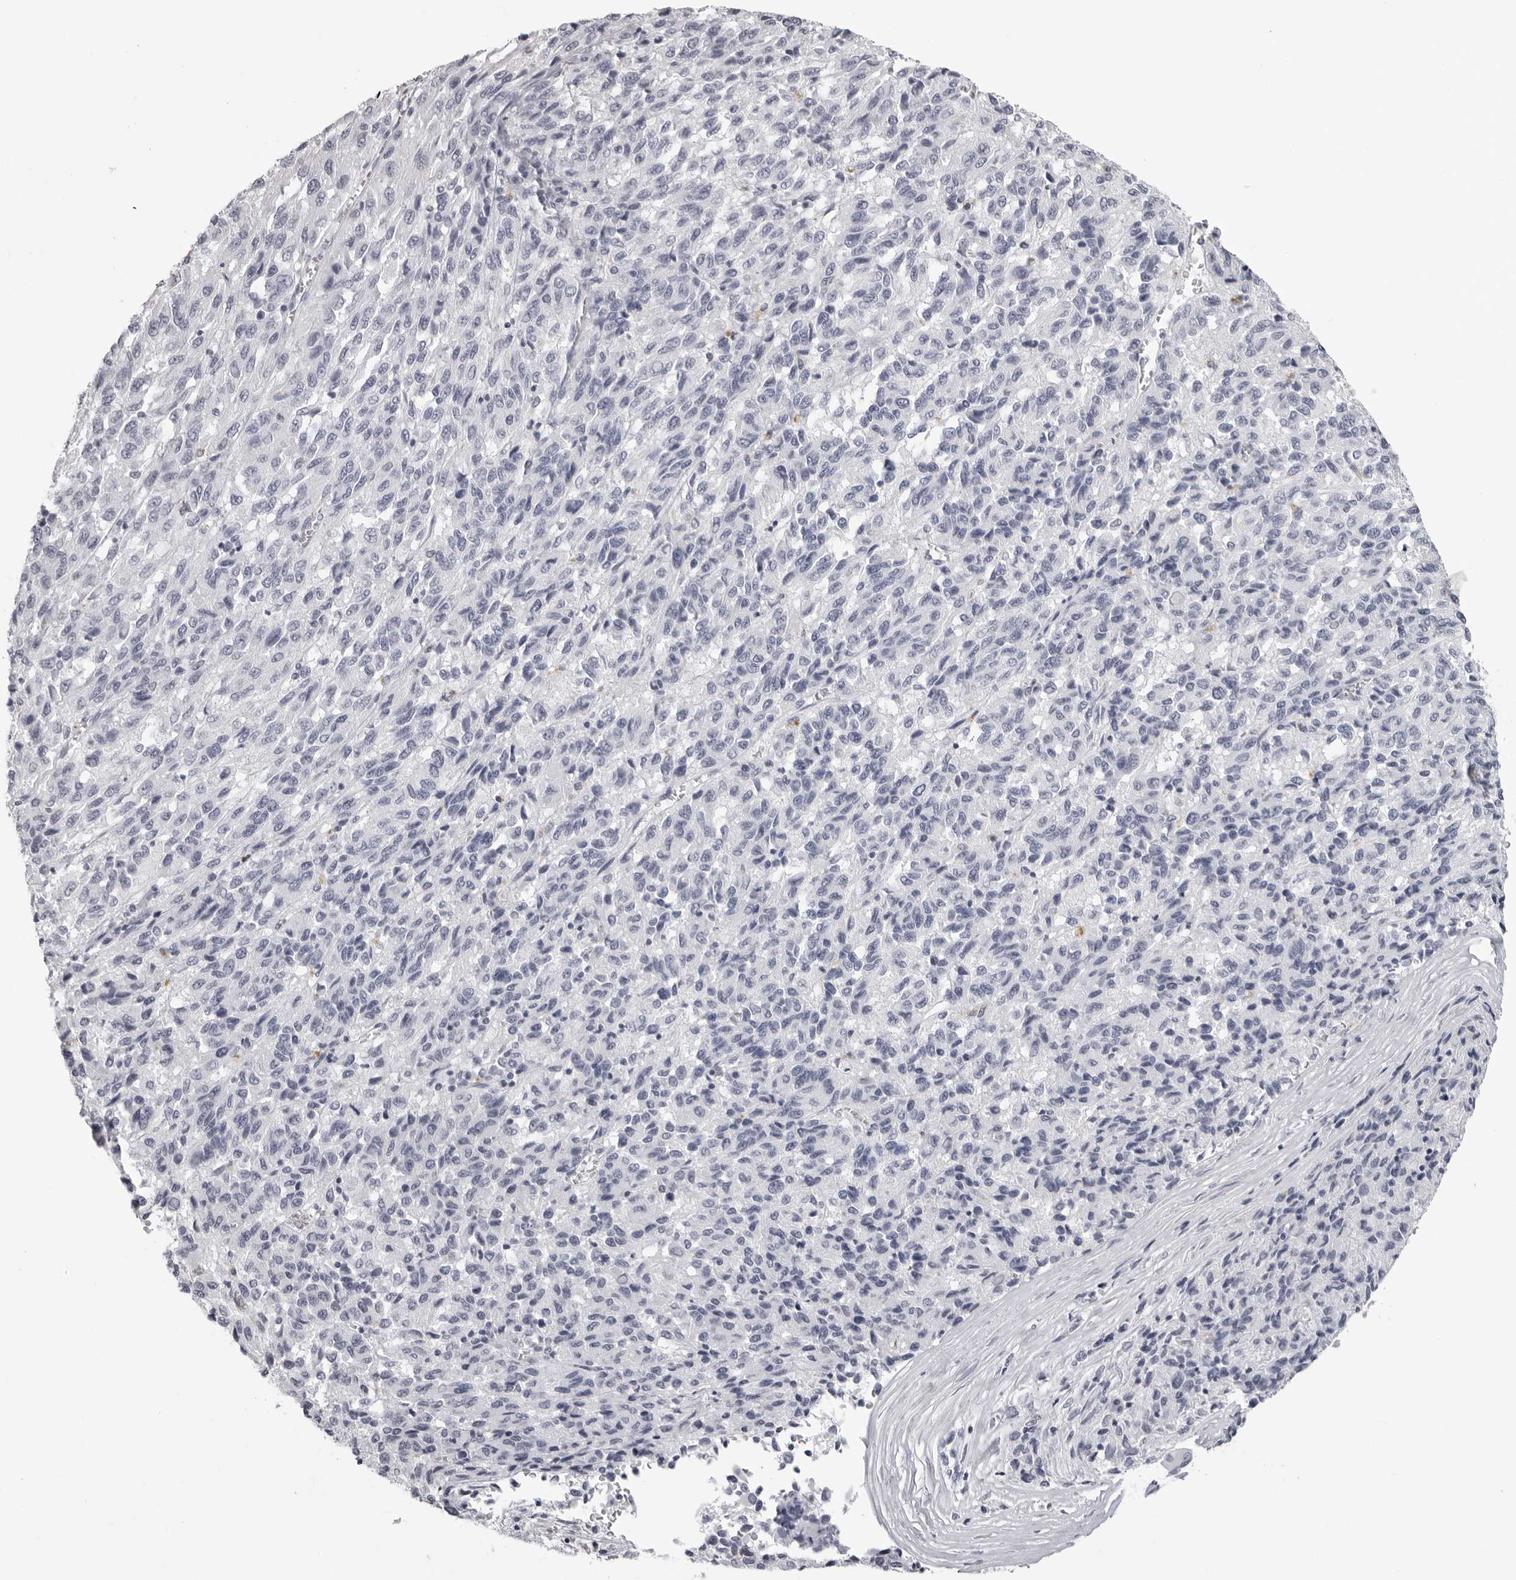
{"staining": {"intensity": "negative", "quantity": "none", "location": "none"}, "tissue": "melanoma", "cell_type": "Tumor cells", "image_type": "cancer", "snomed": [{"axis": "morphology", "description": "Malignant melanoma, Metastatic site"}, {"axis": "topography", "description": "Lung"}], "caption": "An immunohistochemistry photomicrograph of melanoma is shown. There is no staining in tumor cells of melanoma.", "gene": "CST1", "patient": {"sex": "male", "age": 64}}